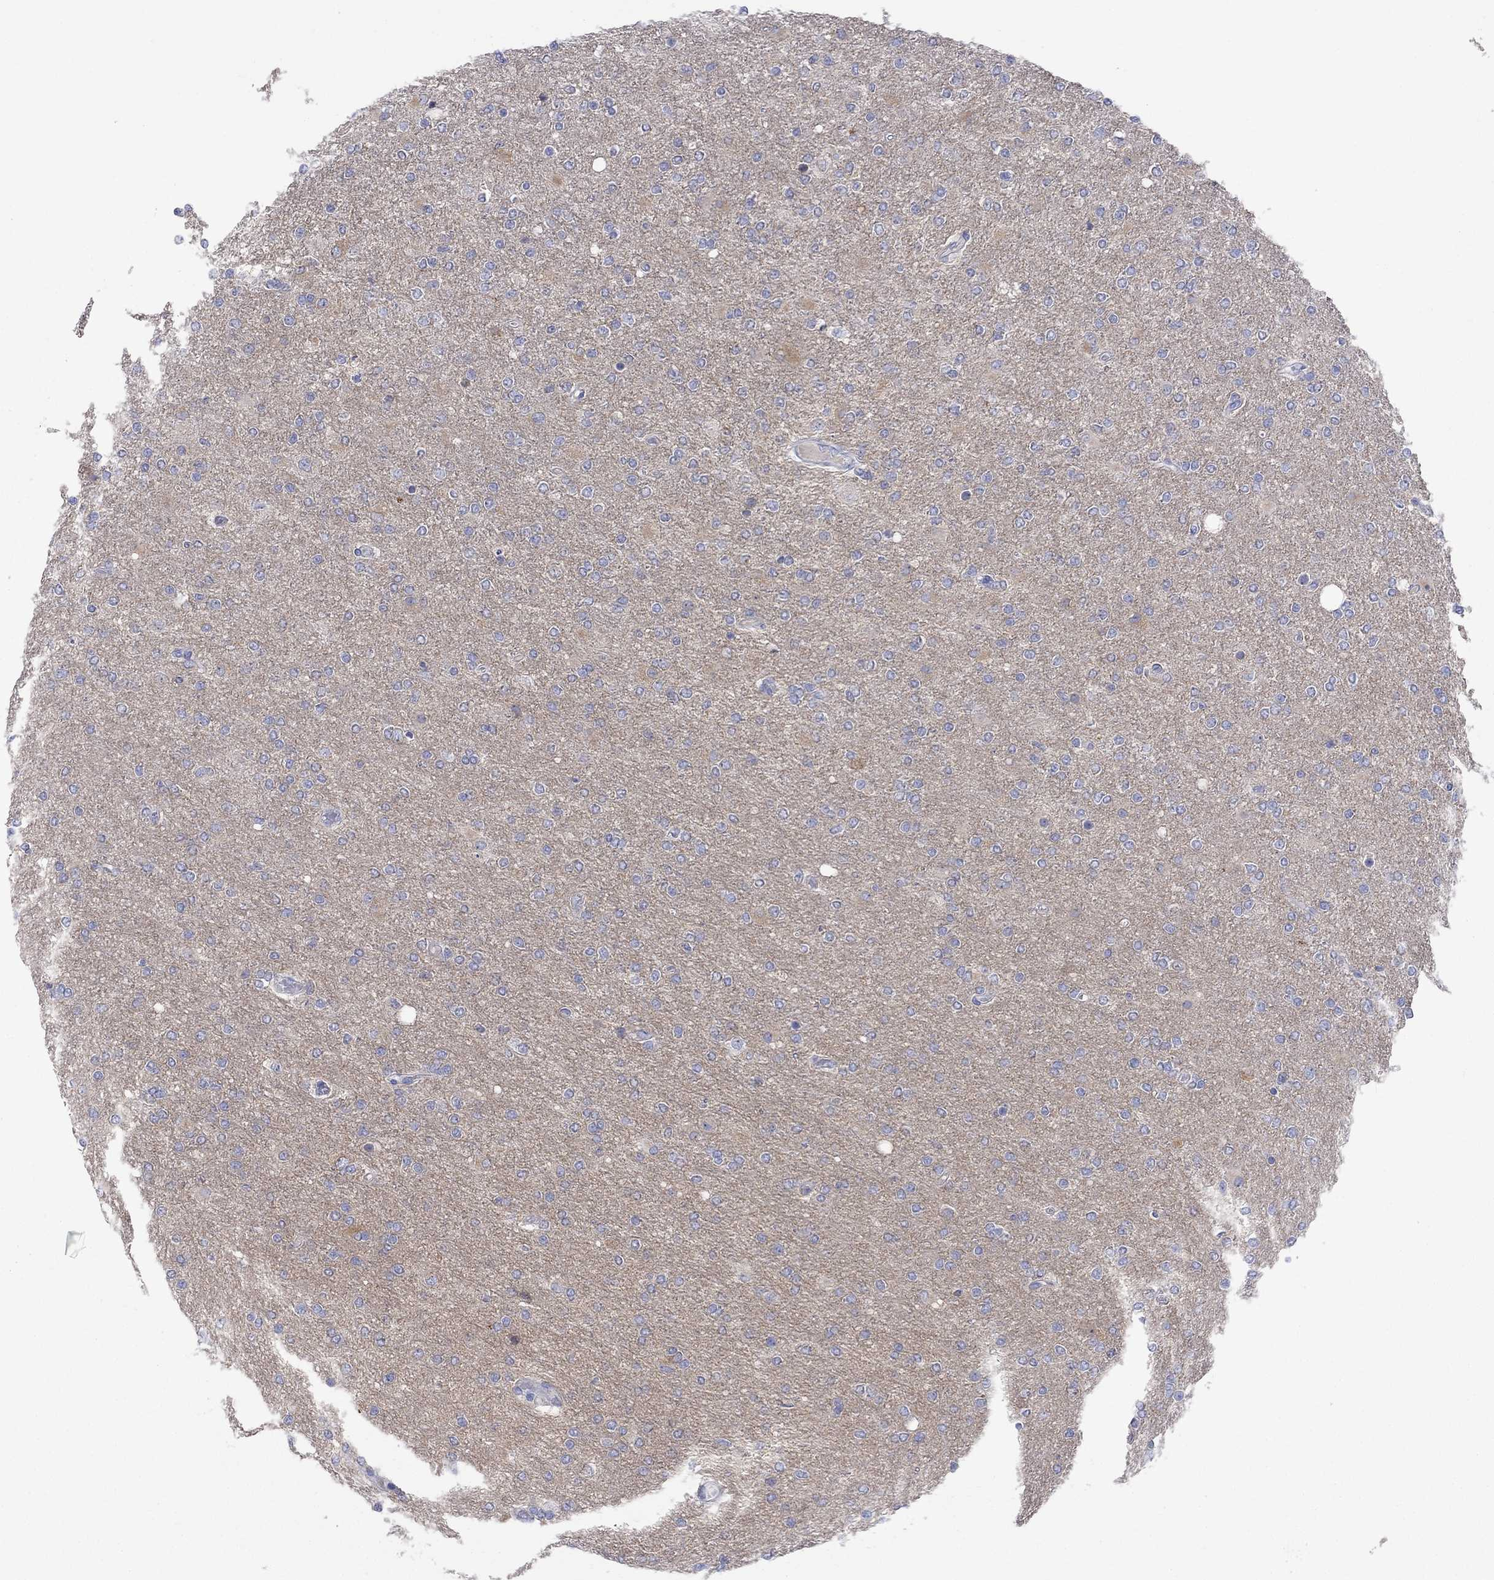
{"staining": {"intensity": "negative", "quantity": "none", "location": "none"}, "tissue": "glioma", "cell_type": "Tumor cells", "image_type": "cancer", "snomed": [{"axis": "morphology", "description": "Glioma, malignant, High grade"}, {"axis": "topography", "description": "Cerebral cortex"}], "caption": "A histopathology image of malignant high-grade glioma stained for a protein reveals no brown staining in tumor cells. Brightfield microscopy of immunohistochemistry stained with DAB (3,3'-diaminobenzidine) (brown) and hematoxylin (blue), captured at high magnification.", "gene": "REEP2", "patient": {"sex": "male", "age": 70}}